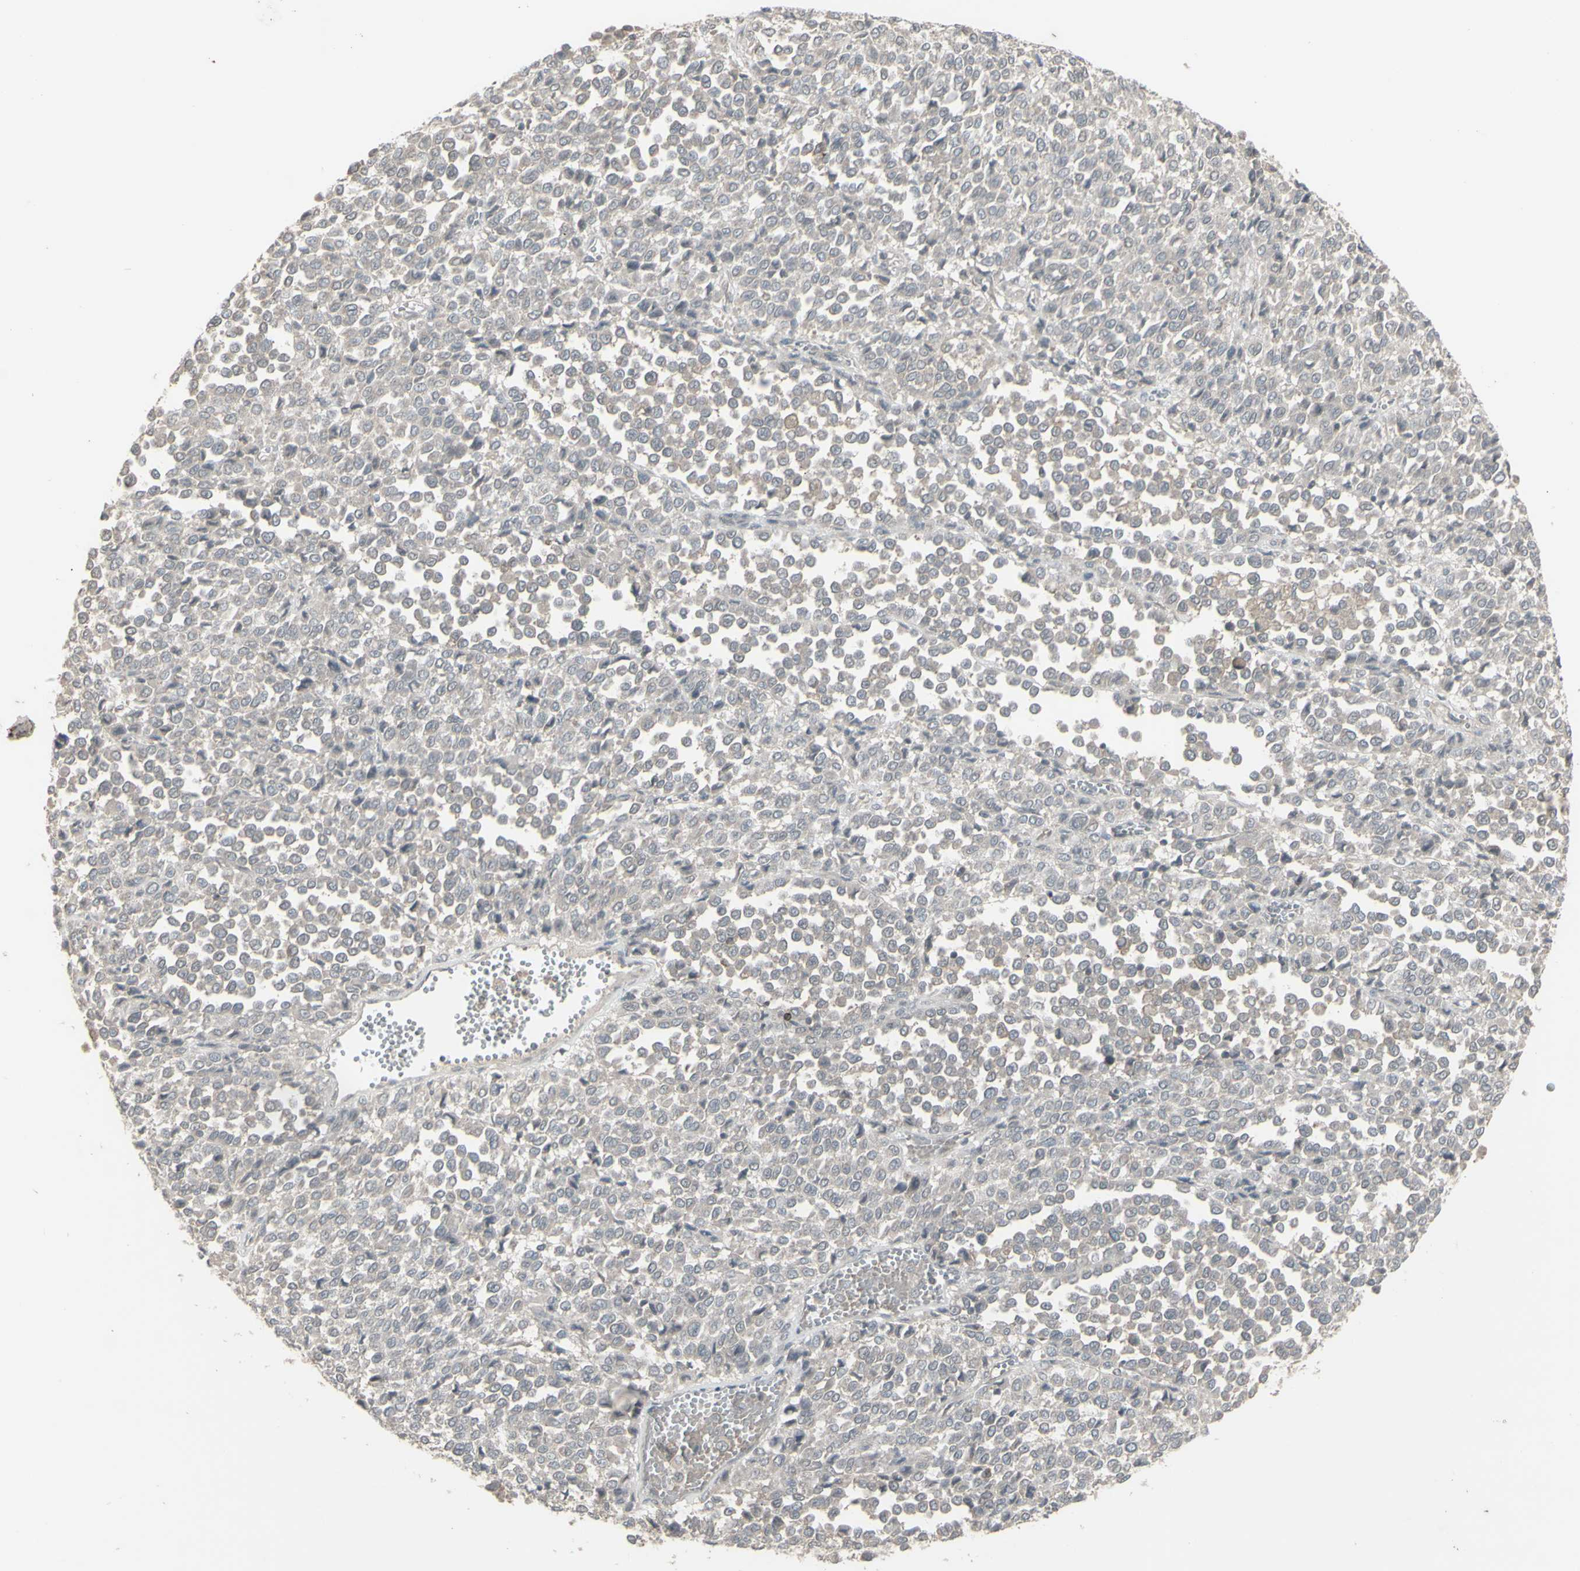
{"staining": {"intensity": "negative", "quantity": "none", "location": "none"}, "tissue": "melanoma", "cell_type": "Tumor cells", "image_type": "cancer", "snomed": [{"axis": "morphology", "description": "Malignant melanoma, Metastatic site"}, {"axis": "topography", "description": "Pancreas"}], "caption": "IHC of malignant melanoma (metastatic site) shows no positivity in tumor cells.", "gene": "CSK", "patient": {"sex": "female", "age": 30}}